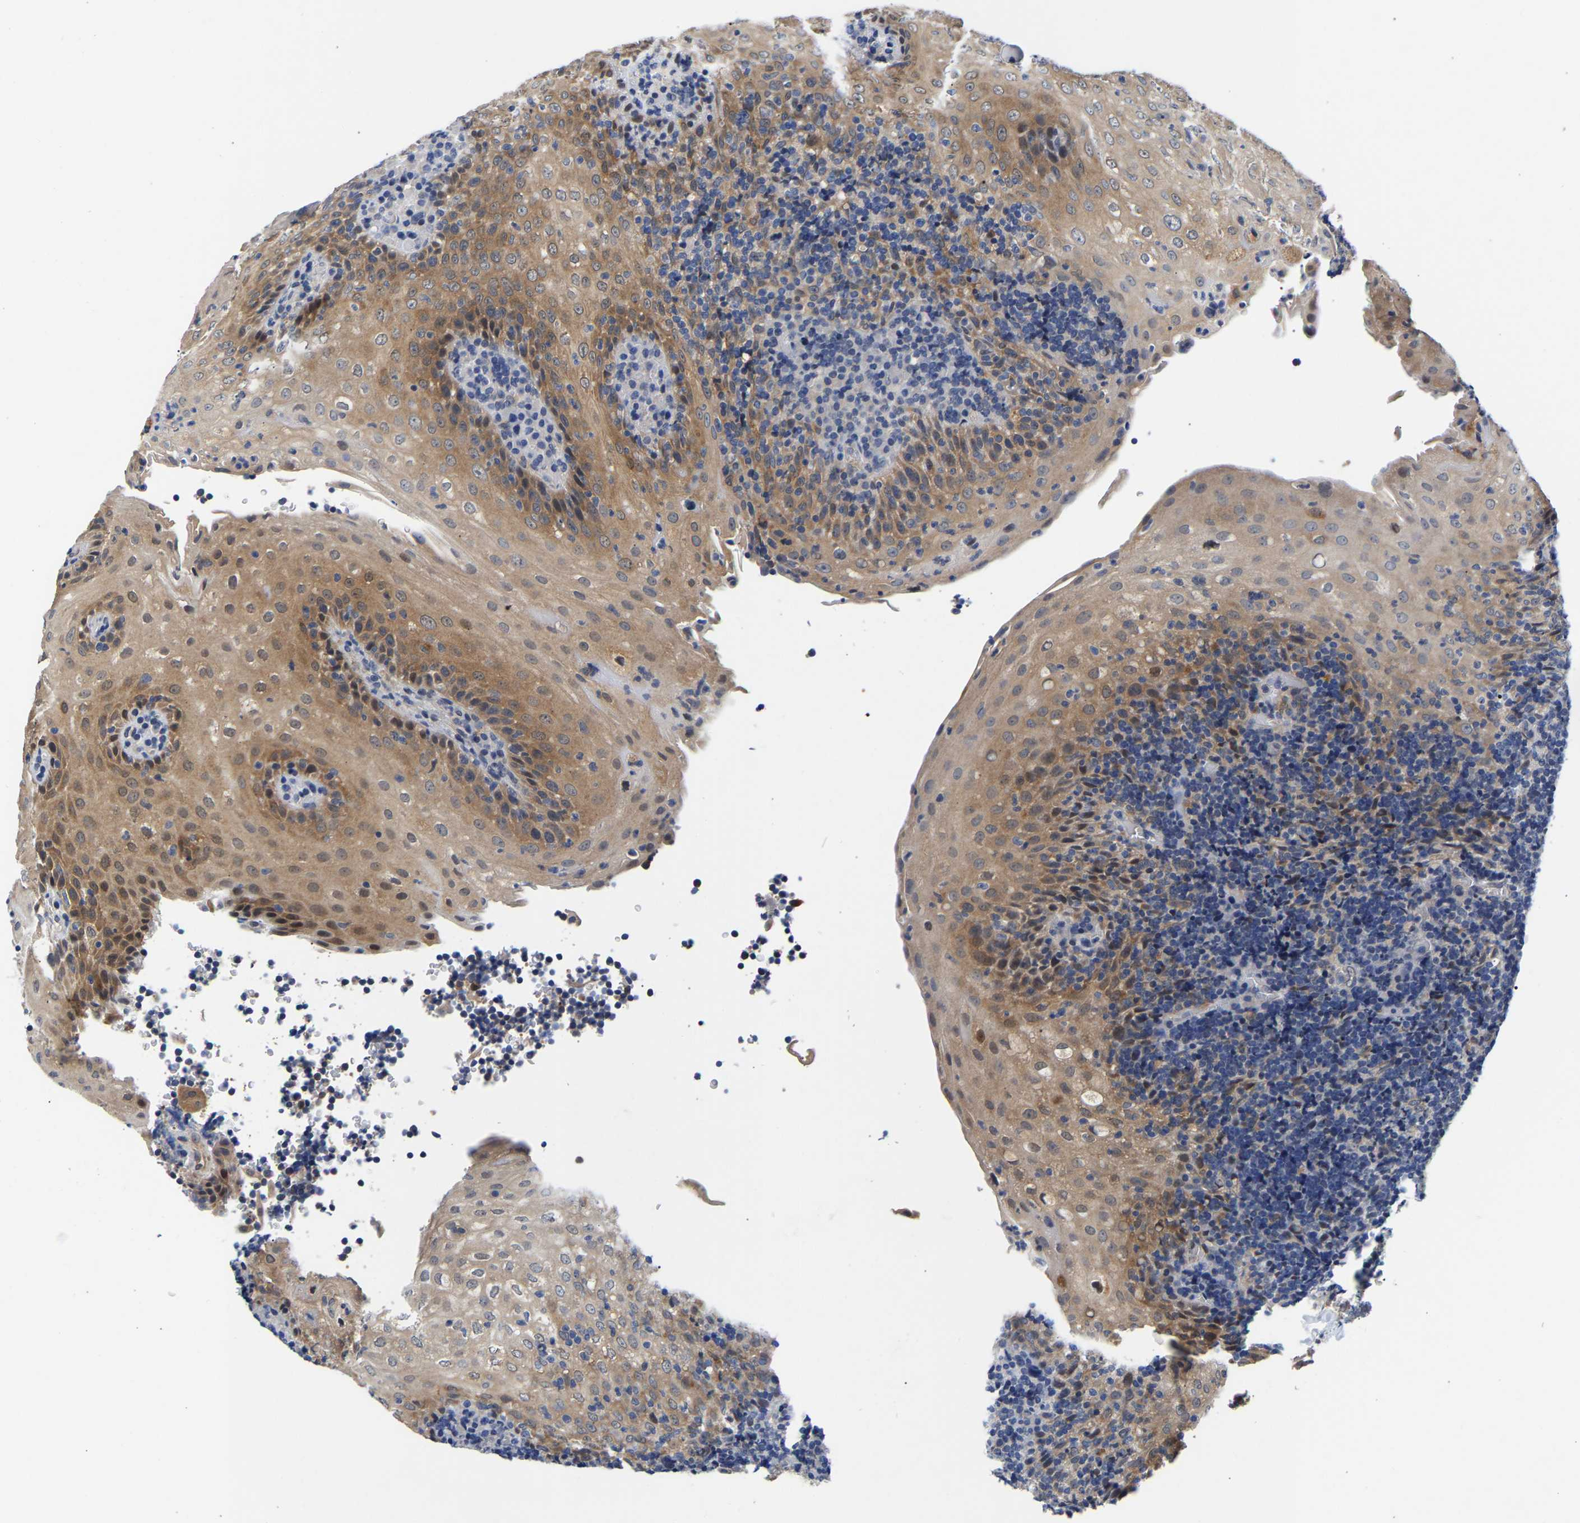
{"staining": {"intensity": "negative", "quantity": "none", "location": "none"}, "tissue": "tonsil", "cell_type": "Germinal center cells", "image_type": "normal", "snomed": [{"axis": "morphology", "description": "Normal tissue, NOS"}, {"axis": "topography", "description": "Tonsil"}], "caption": "An IHC image of normal tonsil is shown. There is no staining in germinal center cells of tonsil. Brightfield microscopy of immunohistochemistry stained with DAB (brown) and hematoxylin (blue), captured at high magnification.", "gene": "CCDC6", "patient": {"sex": "male", "age": 37}}